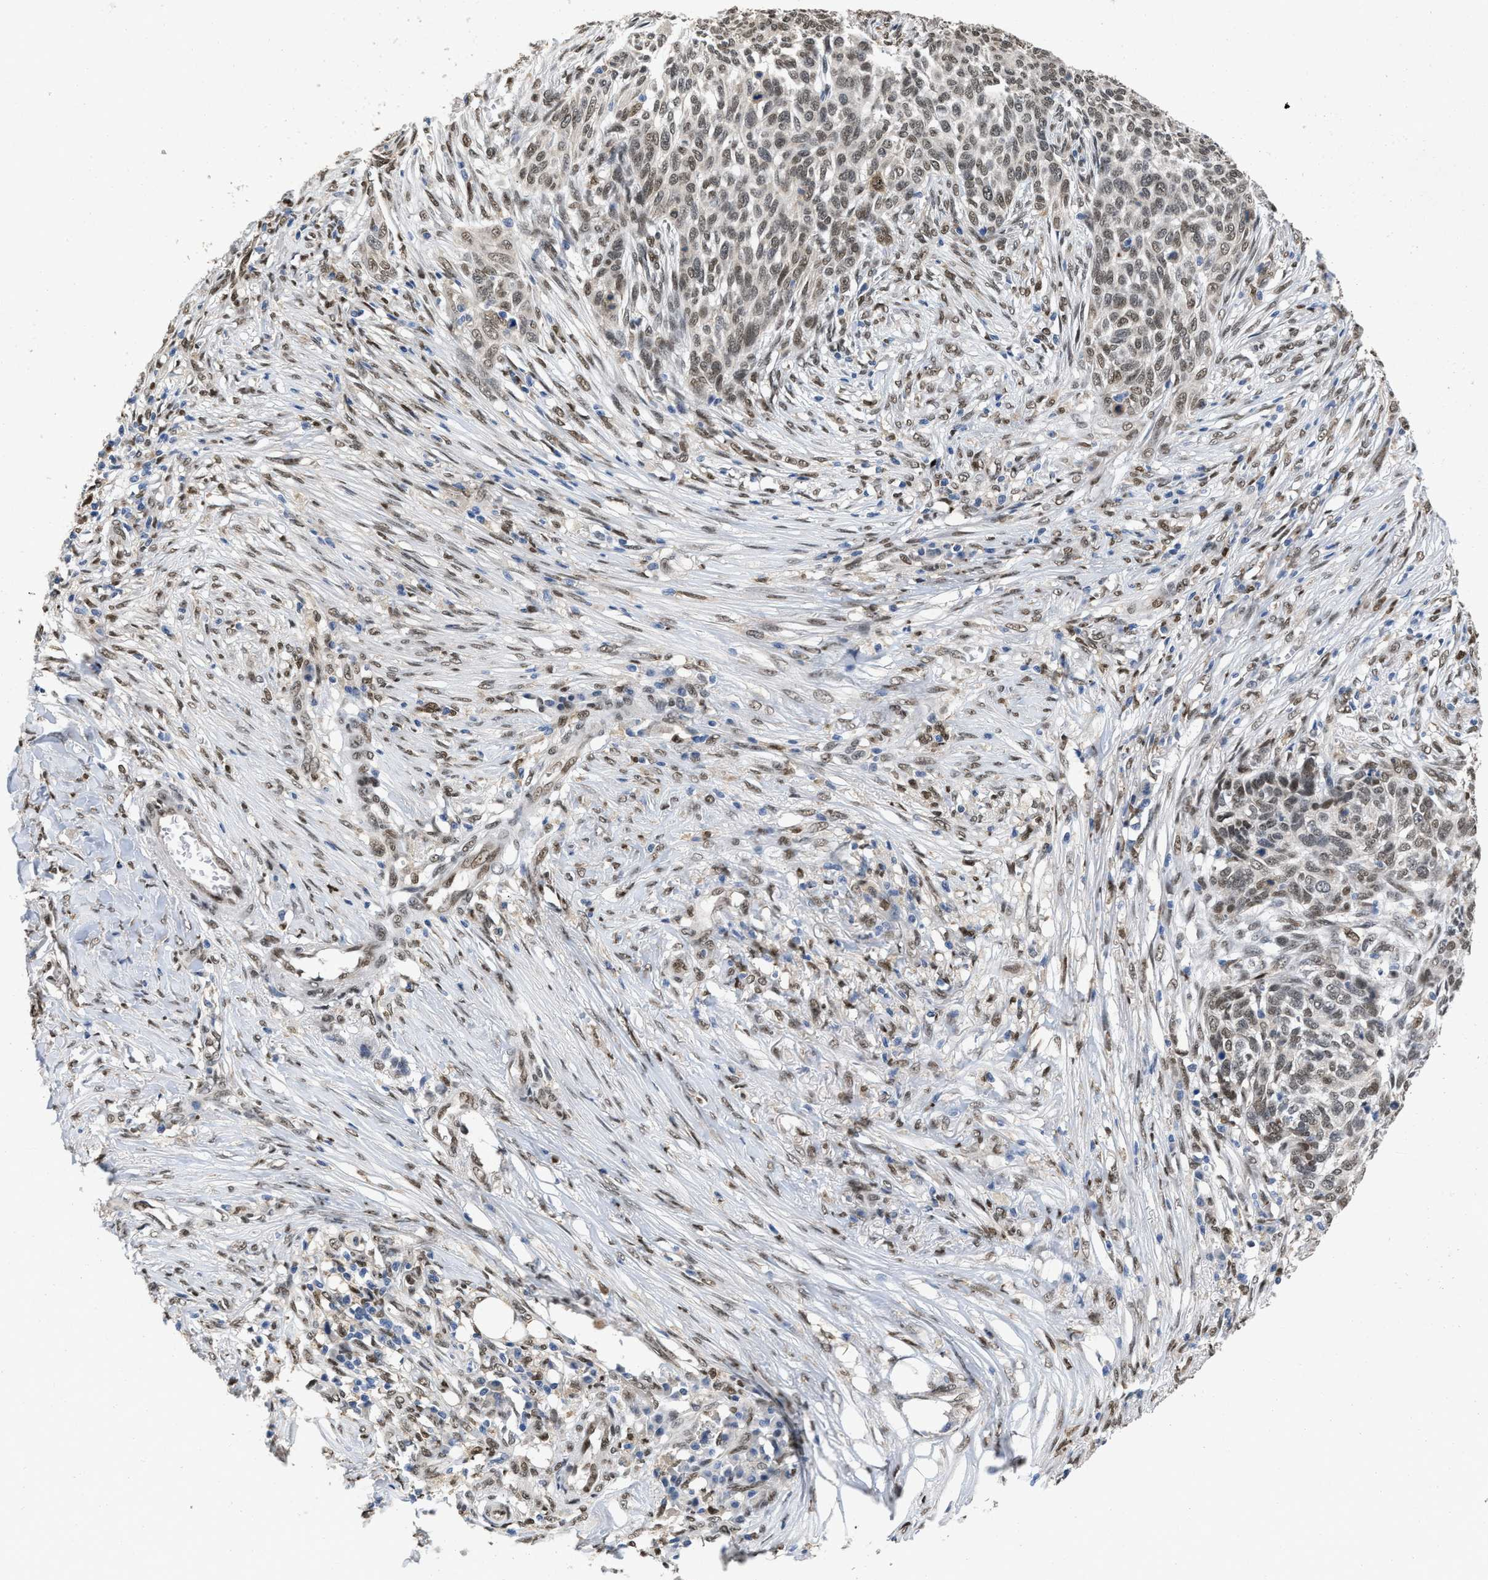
{"staining": {"intensity": "moderate", "quantity": ">75%", "location": "nuclear"}, "tissue": "skin cancer", "cell_type": "Tumor cells", "image_type": "cancer", "snomed": [{"axis": "morphology", "description": "Basal cell carcinoma"}, {"axis": "topography", "description": "Skin"}], "caption": "Immunohistochemical staining of human skin cancer reveals moderate nuclear protein staining in approximately >75% of tumor cells.", "gene": "QKI", "patient": {"sex": "male", "age": 85}}